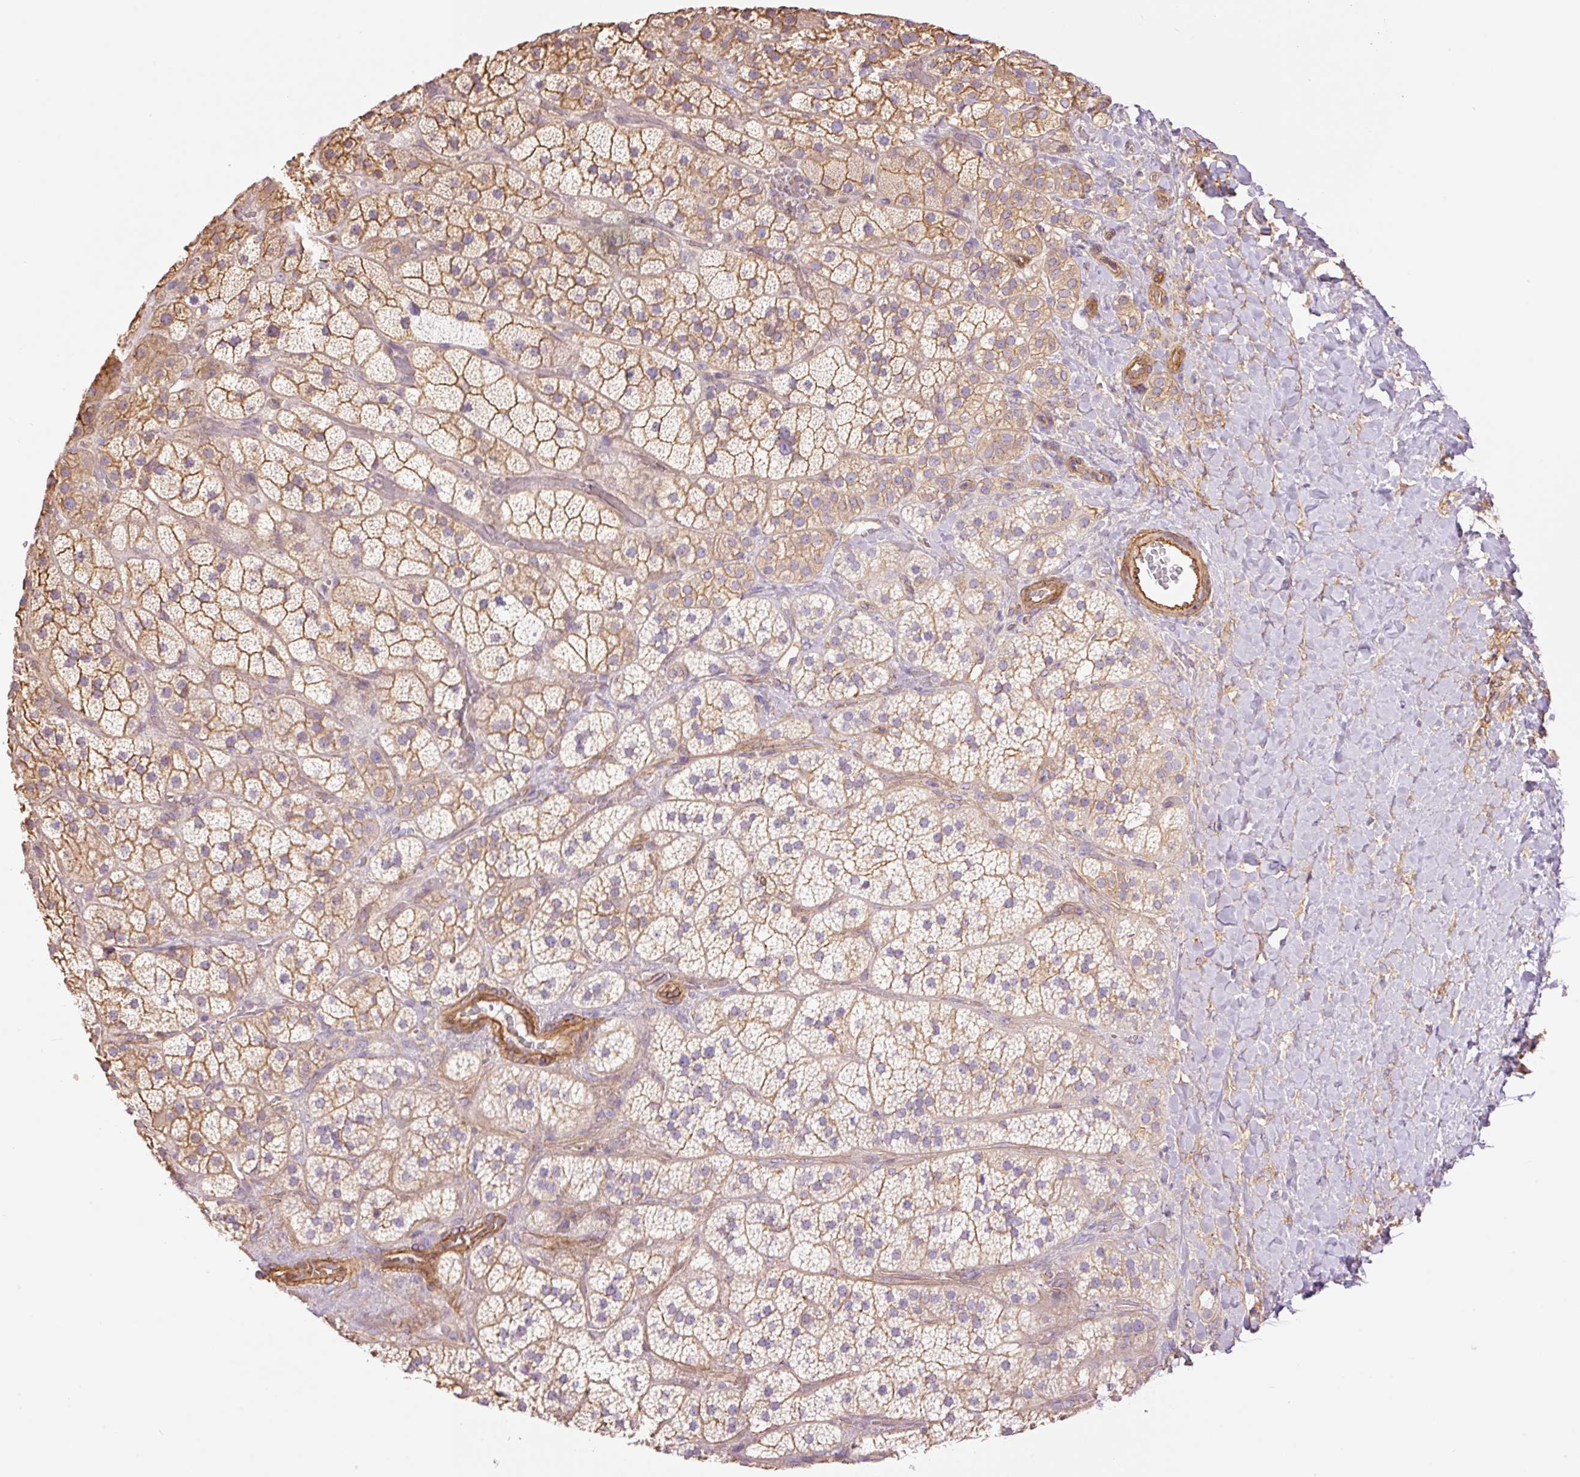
{"staining": {"intensity": "moderate", "quantity": "25%-75%", "location": "cytoplasmic/membranous"}, "tissue": "adrenal gland", "cell_type": "Glandular cells", "image_type": "normal", "snomed": [{"axis": "morphology", "description": "Normal tissue, NOS"}, {"axis": "topography", "description": "Adrenal gland"}], "caption": "About 25%-75% of glandular cells in unremarkable adrenal gland reveal moderate cytoplasmic/membranous protein expression as visualized by brown immunohistochemical staining.", "gene": "PPP1R1B", "patient": {"sex": "male", "age": 57}}